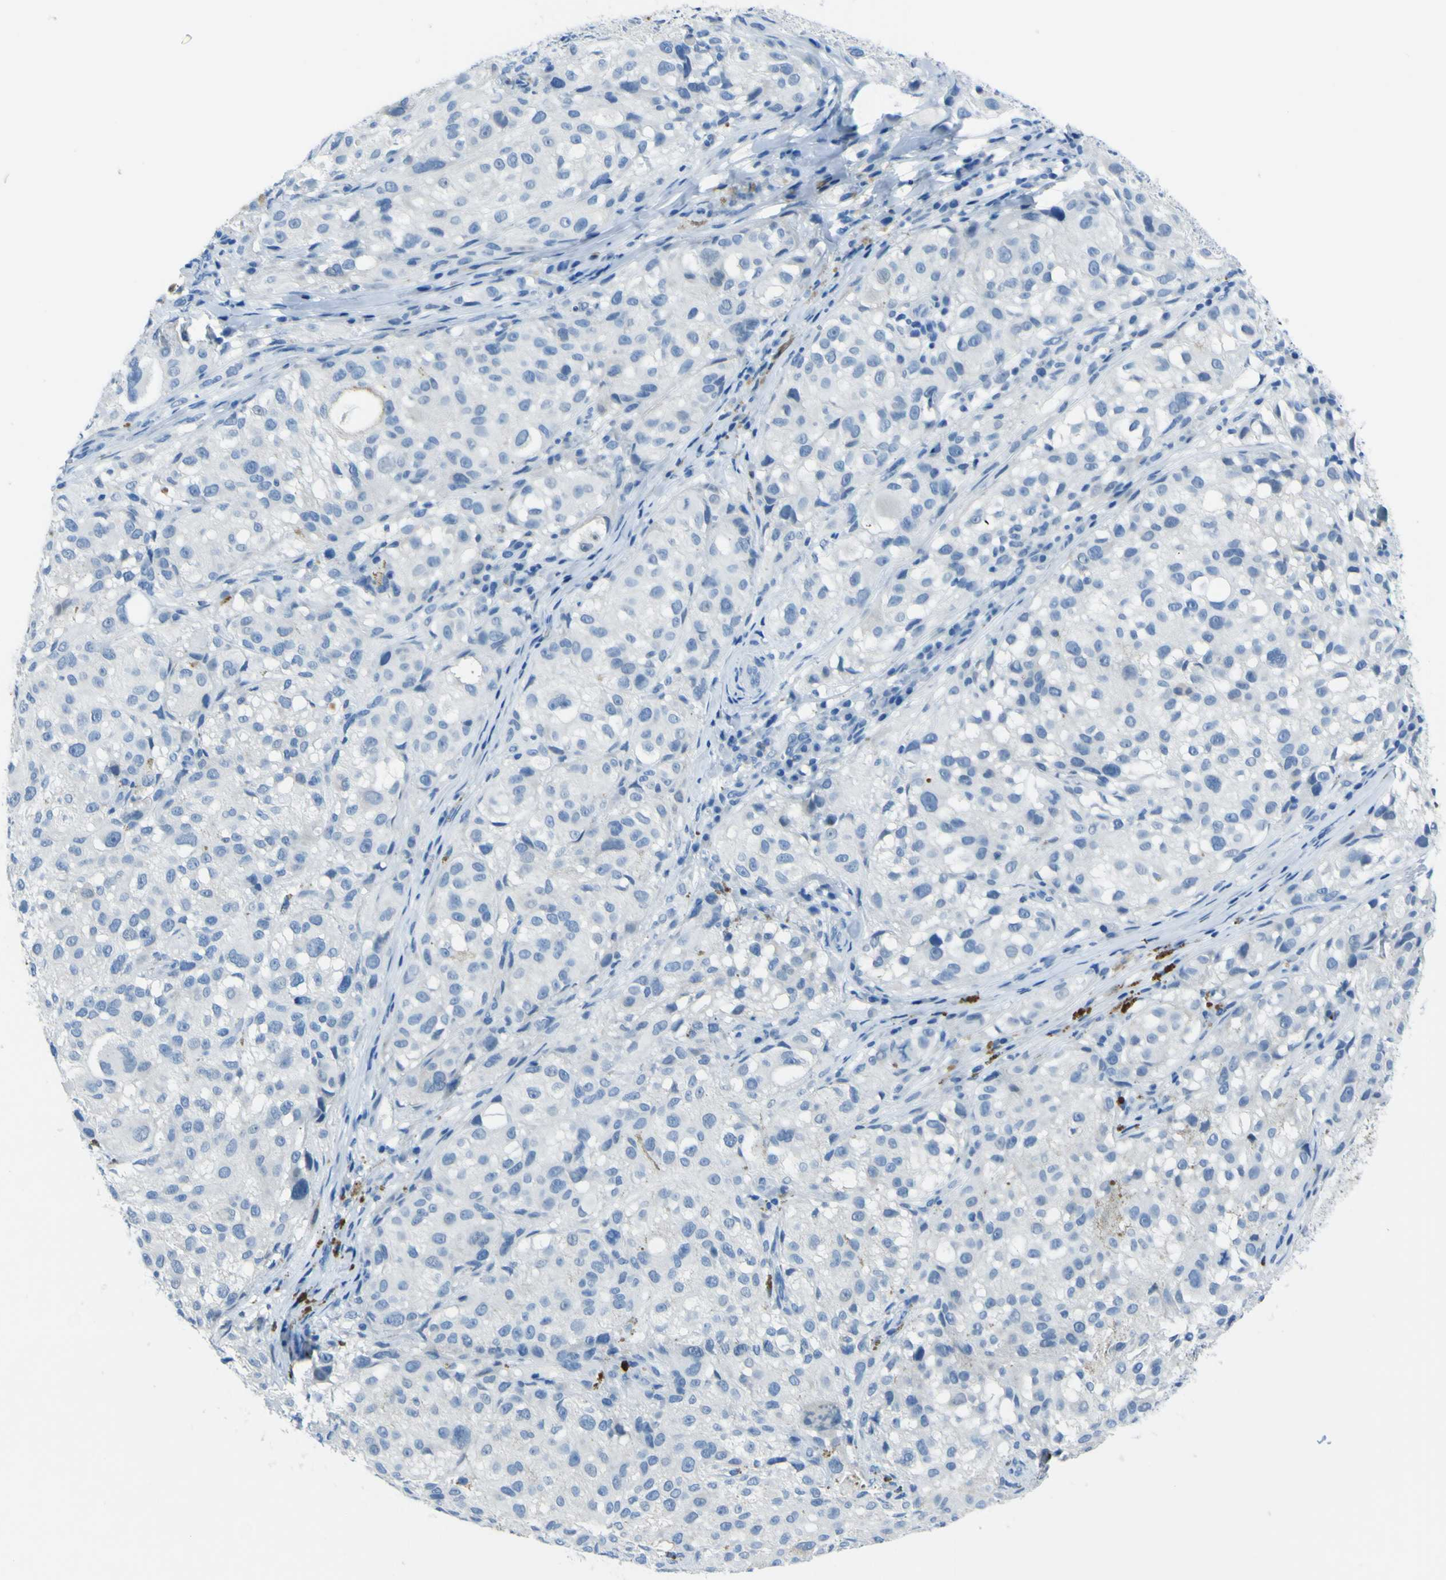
{"staining": {"intensity": "negative", "quantity": "none", "location": "none"}, "tissue": "melanoma", "cell_type": "Tumor cells", "image_type": "cancer", "snomed": [{"axis": "morphology", "description": "Necrosis, NOS"}, {"axis": "morphology", "description": "Malignant melanoma, NOS"}, {"axis": "topography", "description": "Skin"}], "caption": "A photomicrograph of melanoma stained for a protein displays no brown staining in tumor cells.", "gene": "PHKG1", "patient": {"sex": "female", "age": 87}}